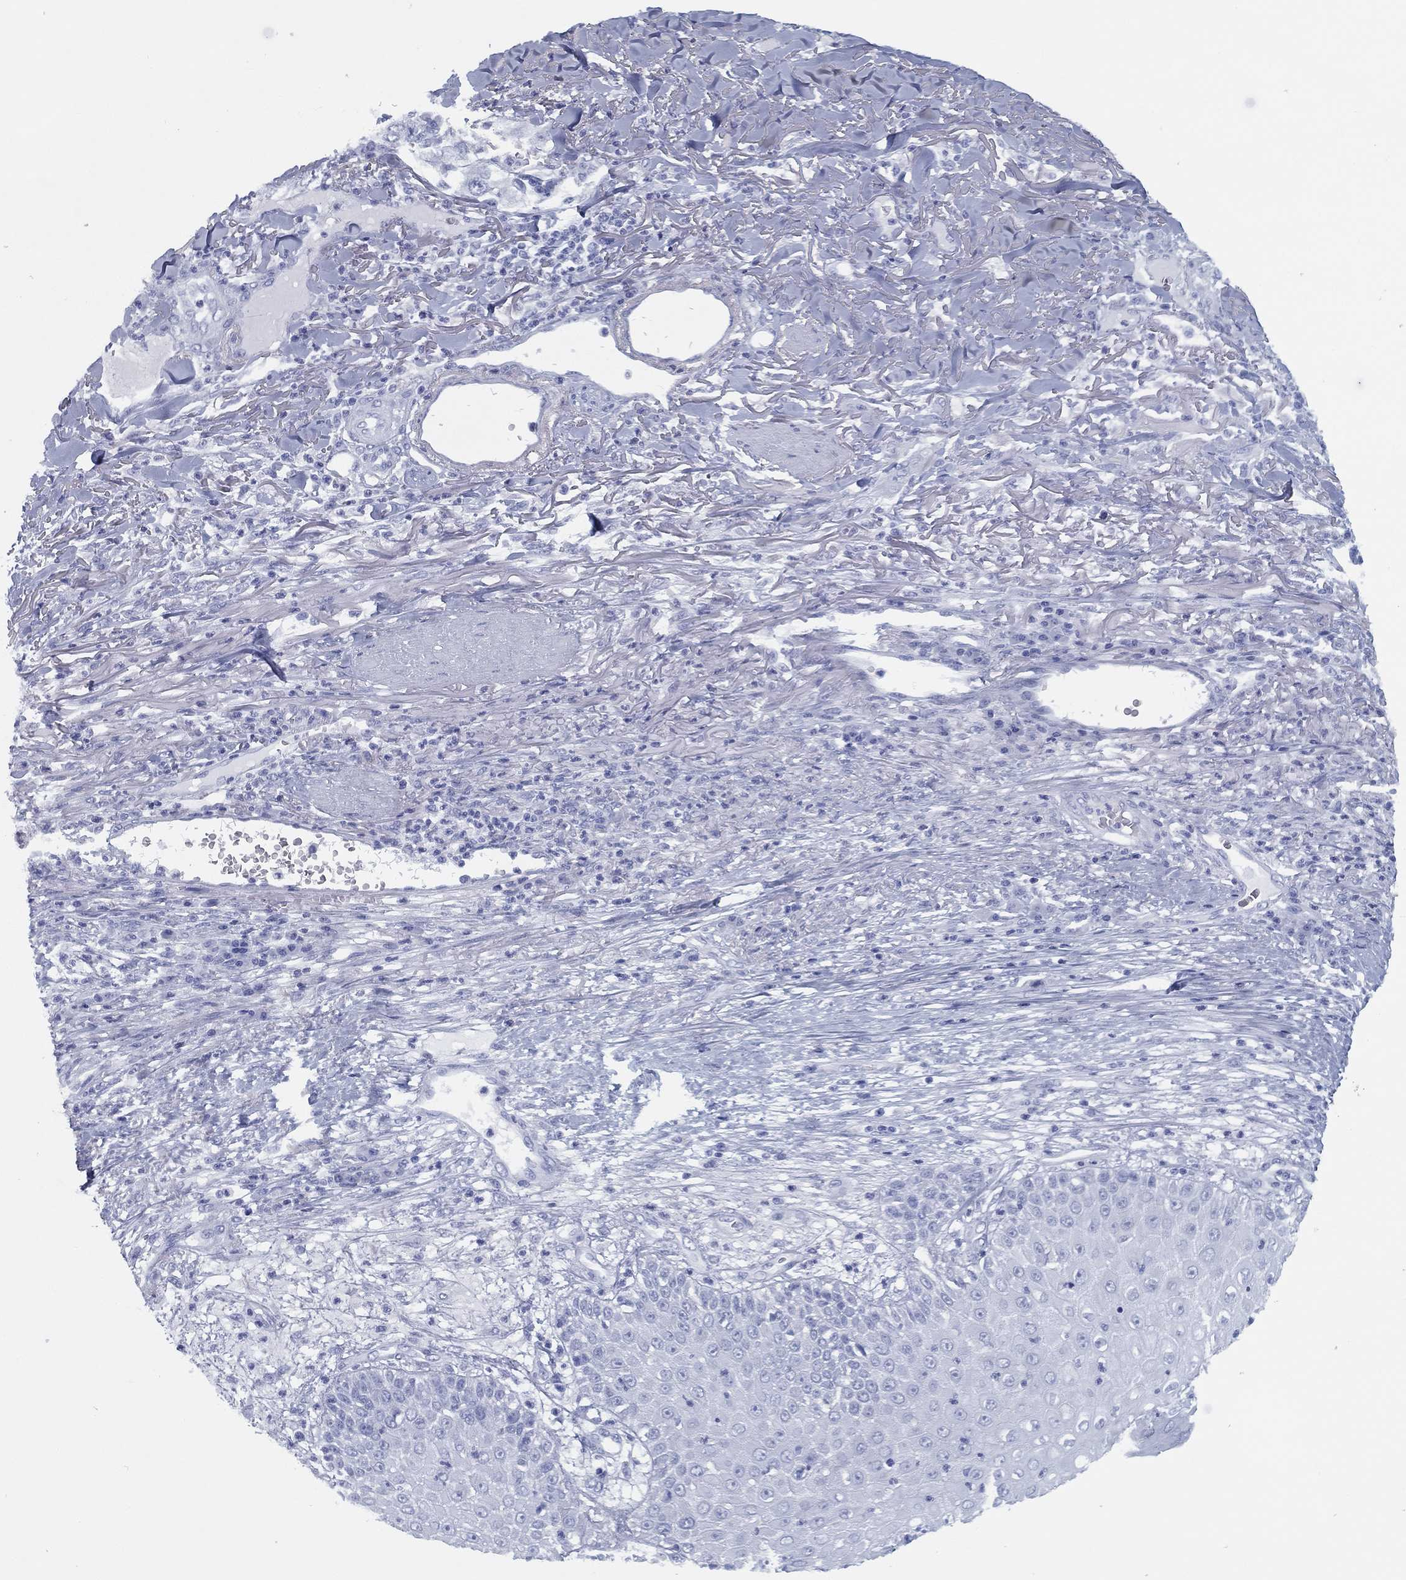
{"staining": {"intensity": "negative", "quantity": "none", "location": "none"}, "tissue": "skin cancer", "cell_type": "Tumor cells", "image_type": "cancer", "snomed": [{"axis": "morphology", "description": "Squamous cell carcinoma, NOS"}, {"axis": "topography", "description": "Skin"}], "caption": "The immunohistochemistry micrograph has no significant positivity in tumor cells of squamous cell carcinoma (skin) tissue. (IHC, brightfield microscopy, high magnification).", "gene": "TMEM252", "patient": {"sex": "male", "age": 82}}